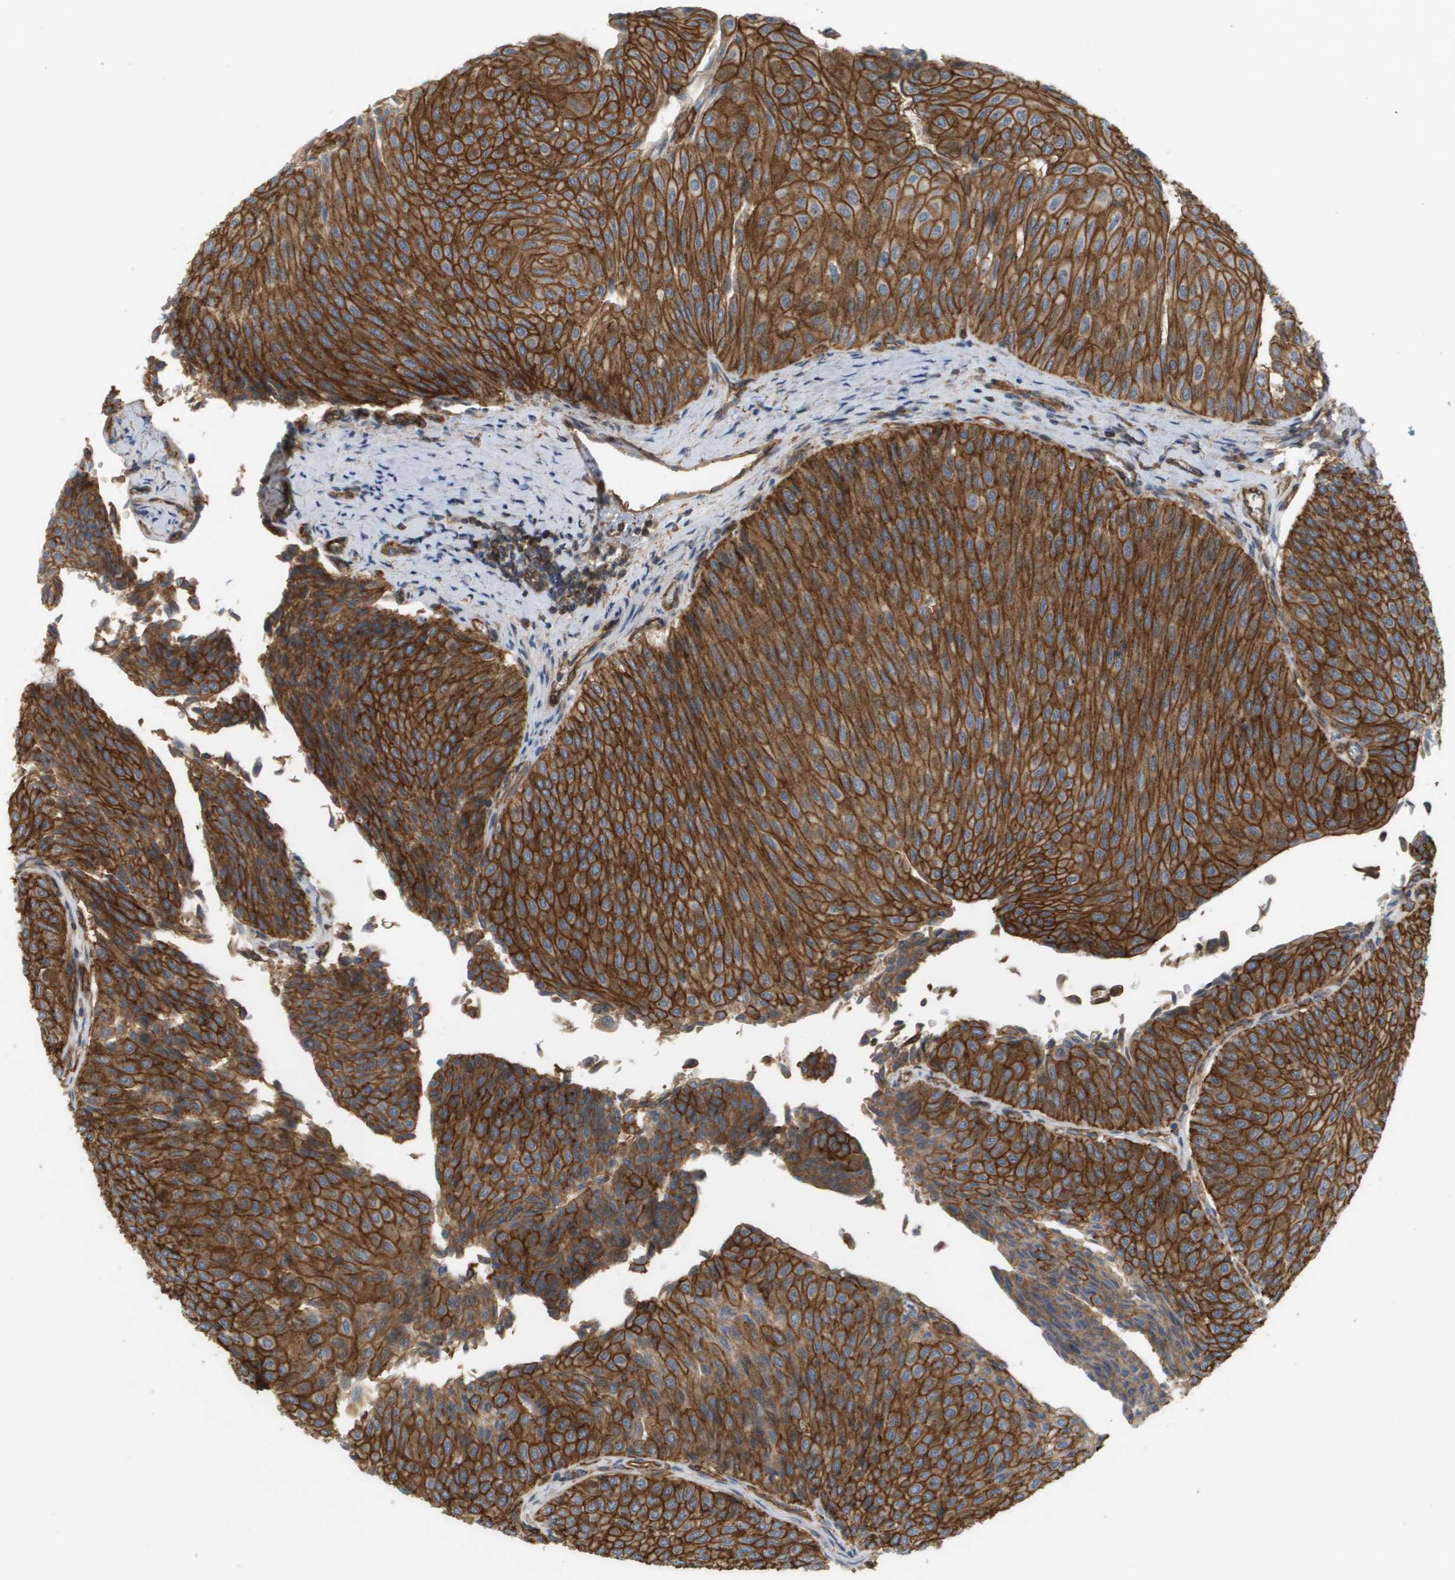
{"staining": {"intensity": "strong", "quantity": ">75%", "location": "cytoplasmic/membranous"}, "tissue": "urothelial cancer", "cell_type": "Tumor cells", "image_type": "cancer", "snomed": [{"axis": "morphology", "description": "Urothelial carcinoma, Low grade"}, {"axis": "topography", "description": "Urinary bladder"}], "caption": "IHC of human low-grade urothelial carcinoma reveals high levels of strong cytoplasmic/membranous positivity in about >75% of tumor cells.", "gene": "SGMS2", "patient": {"sex": "male", "age": 78}}